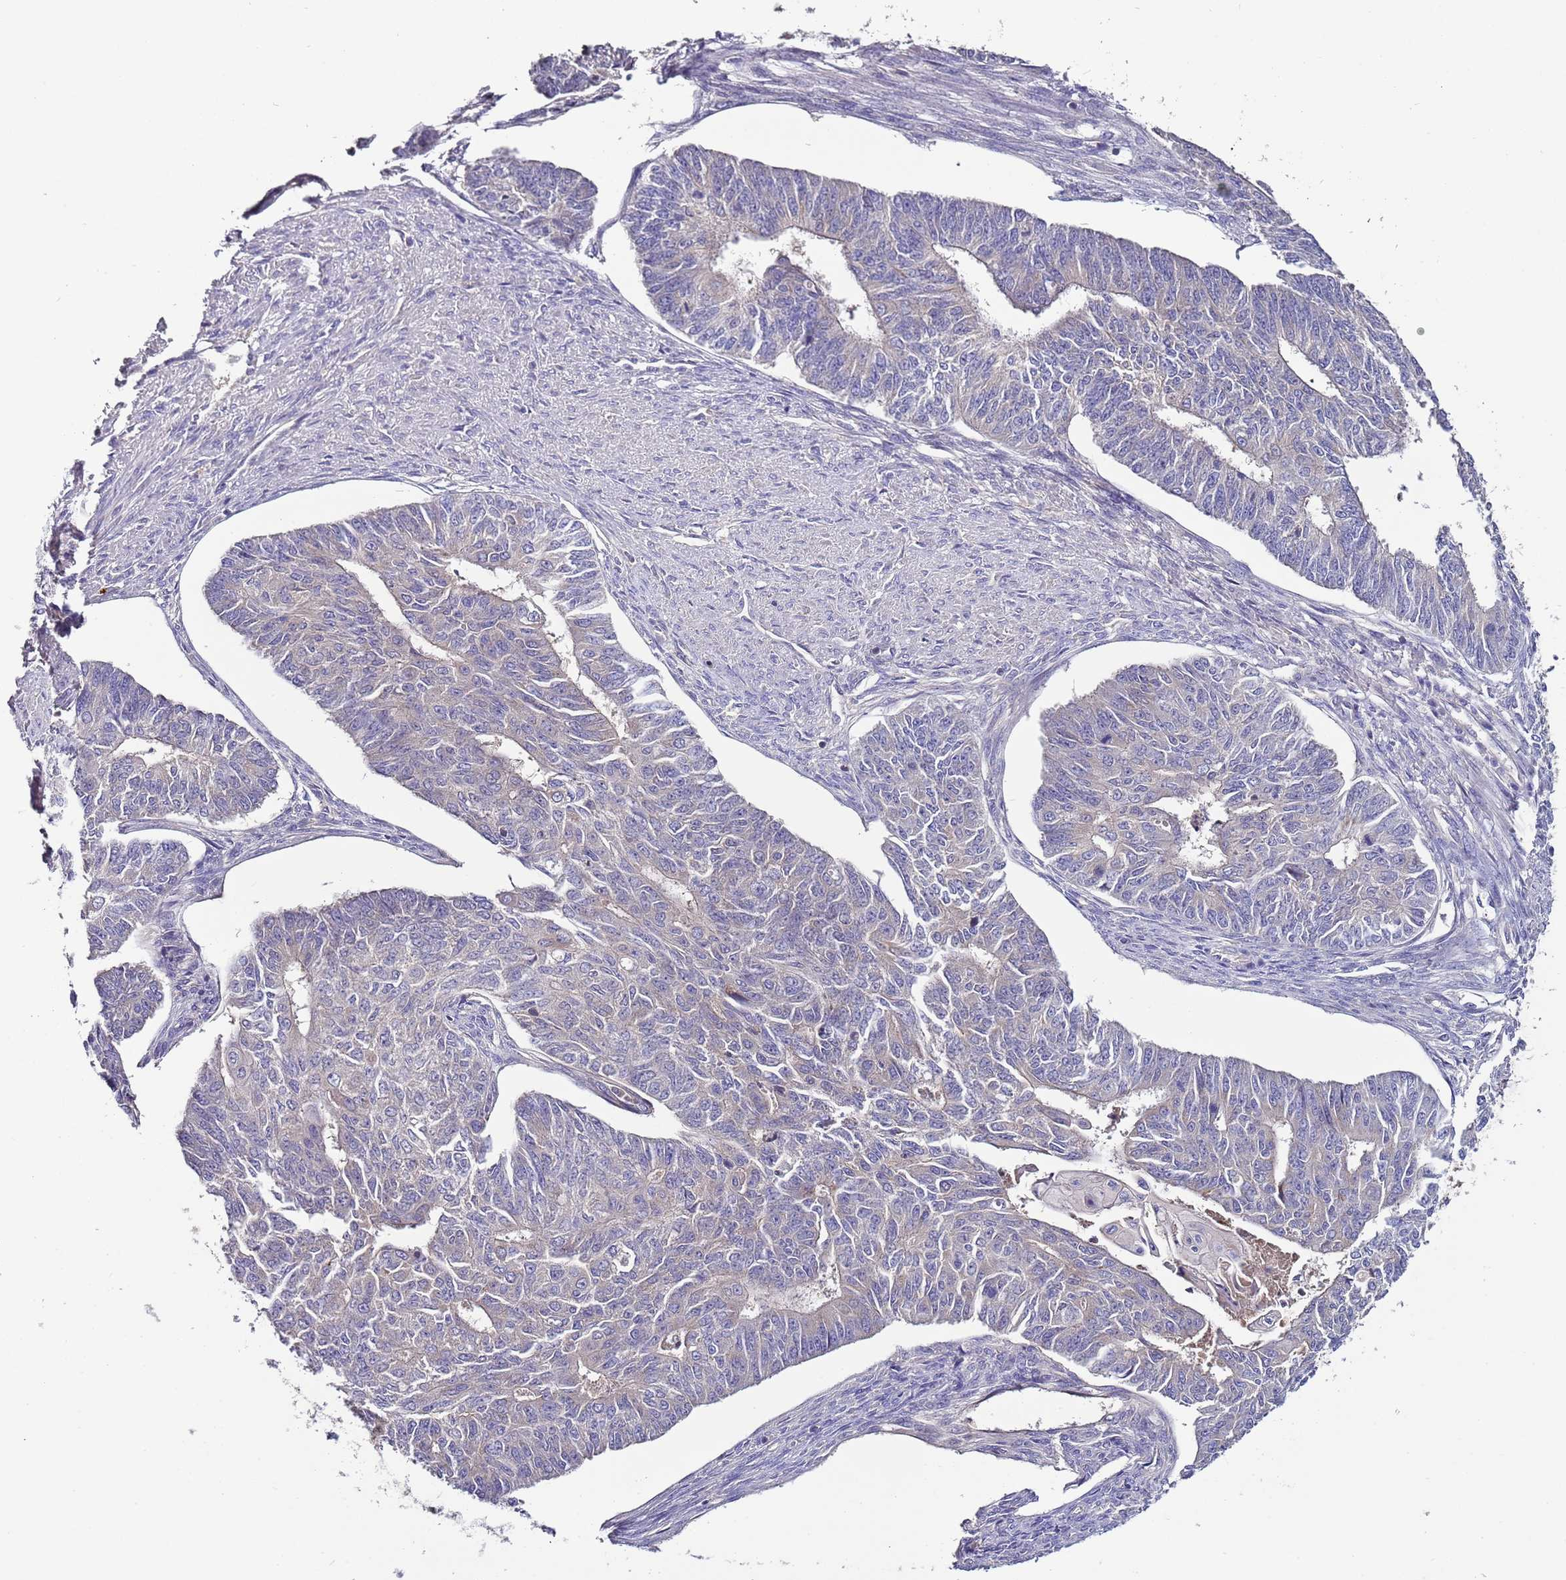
{"staining": {"intensity": "negative", "quantity": "none", "location": "none"}, "tissue": "endometrial cancer", "cell_type": "Tumor cells", "image_type": "cancer", "snomed": [{"axis": "morphology", "description": "Adenocarcinoma, NOS"}, {"axis": "topography", "description": "Endometrium"}], "caption": "Endometrial cancer was stained to show a protein in brown. There is no significant staining in tumor cells.", "gene": "IGIP", "patient": {"sex": "female", "age": 32}}